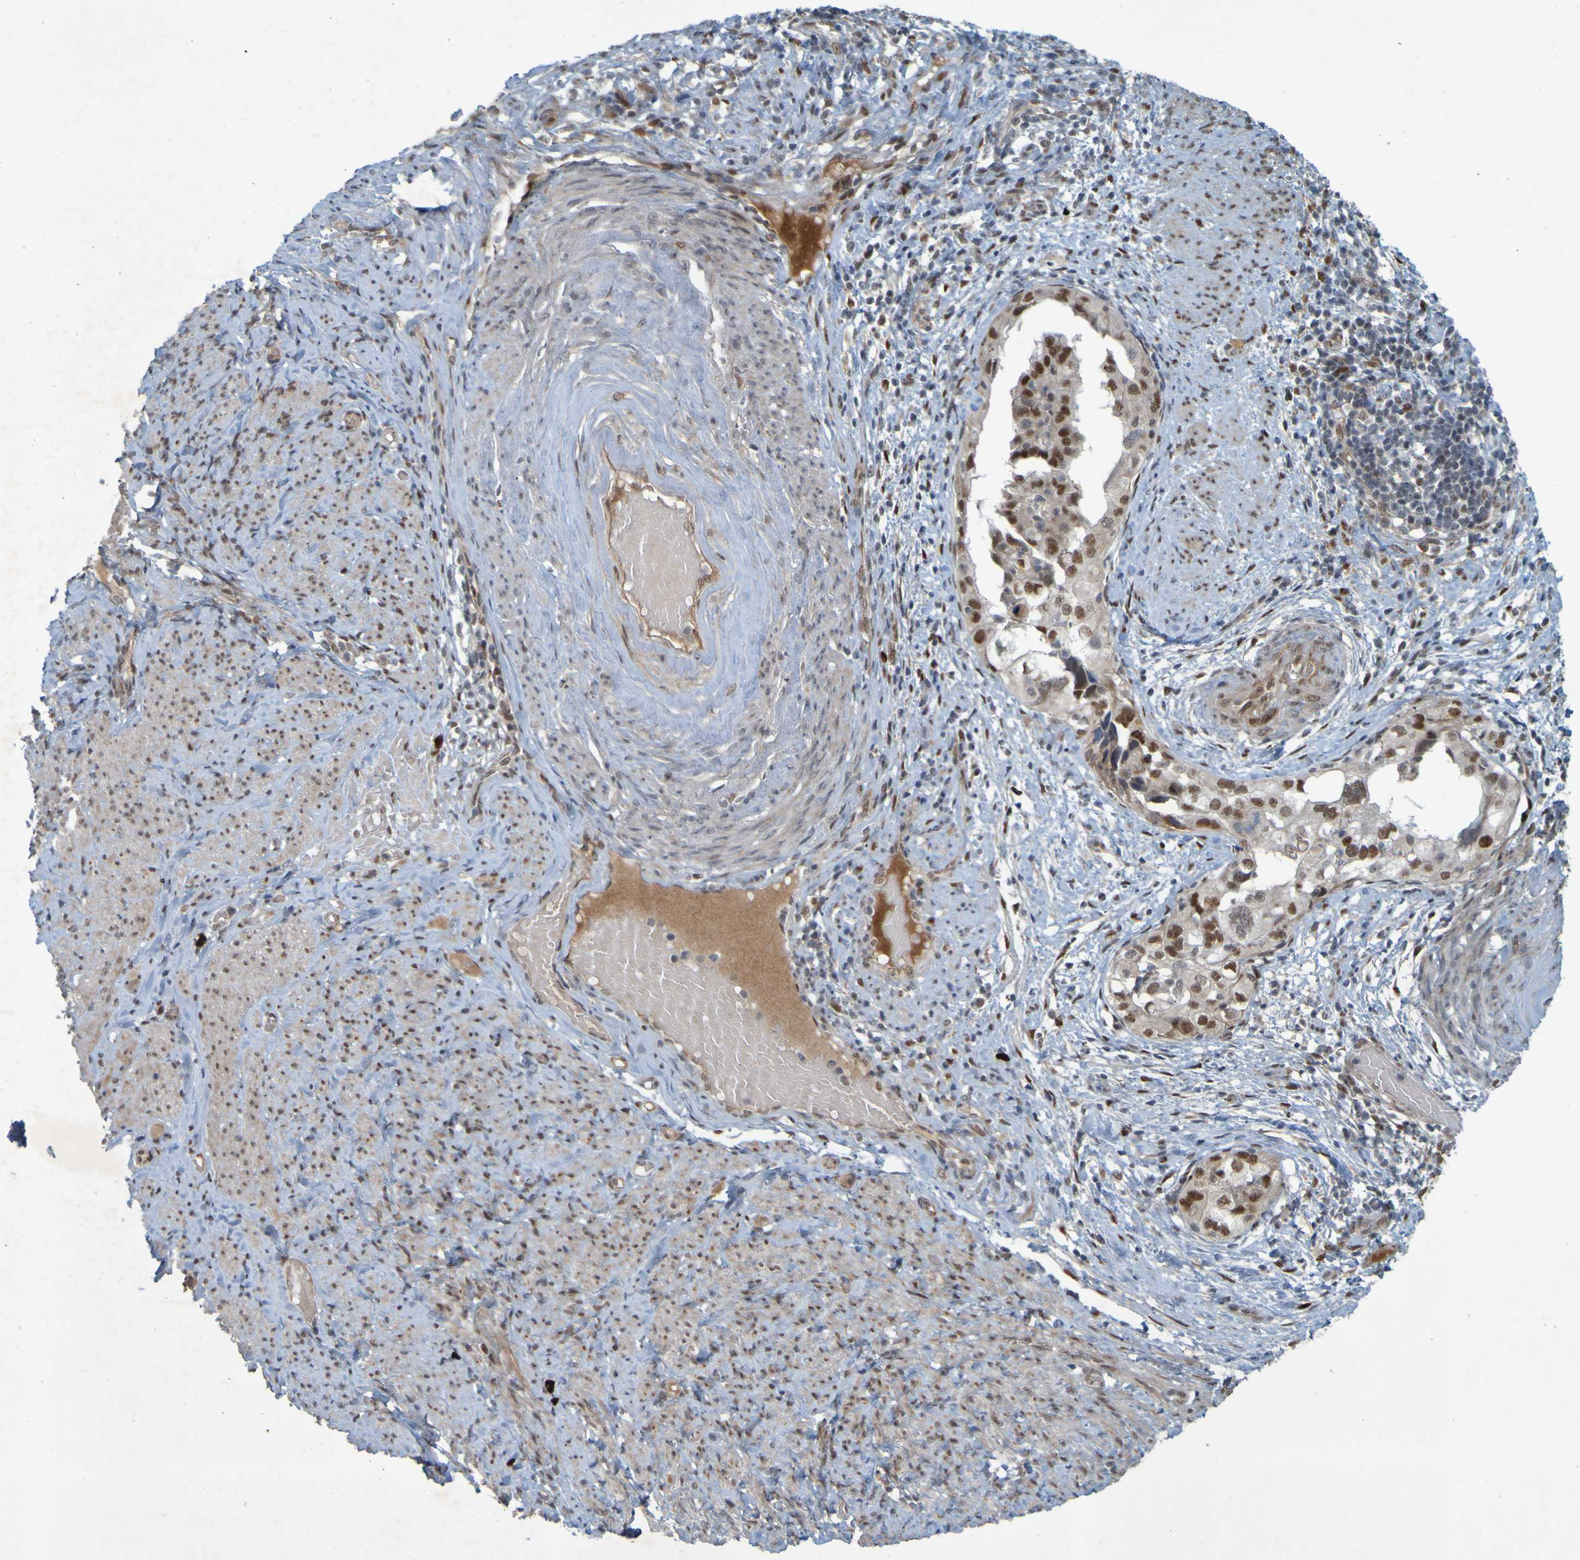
{"staining": {"intensity": "moderate", "quantity": ">75%", "location": "nuclear"}, "tissue": "endometrial cancer", "cell_type": "Tumor cells", "image_type": "cancer", "snomed": [{"axis": "morphology", "description": "Adenocarcinoma, NOS"}, {"axis": "topography", "description": "Endometrium"}], "caption": "Endometrial adenocarcinoma stained for a protein (brown) exhibits moderate nuclear positive positivity in about >75% of tumor cells.", "gene": "MCPH1", "patient": {"sex": "female", "age": 85}}